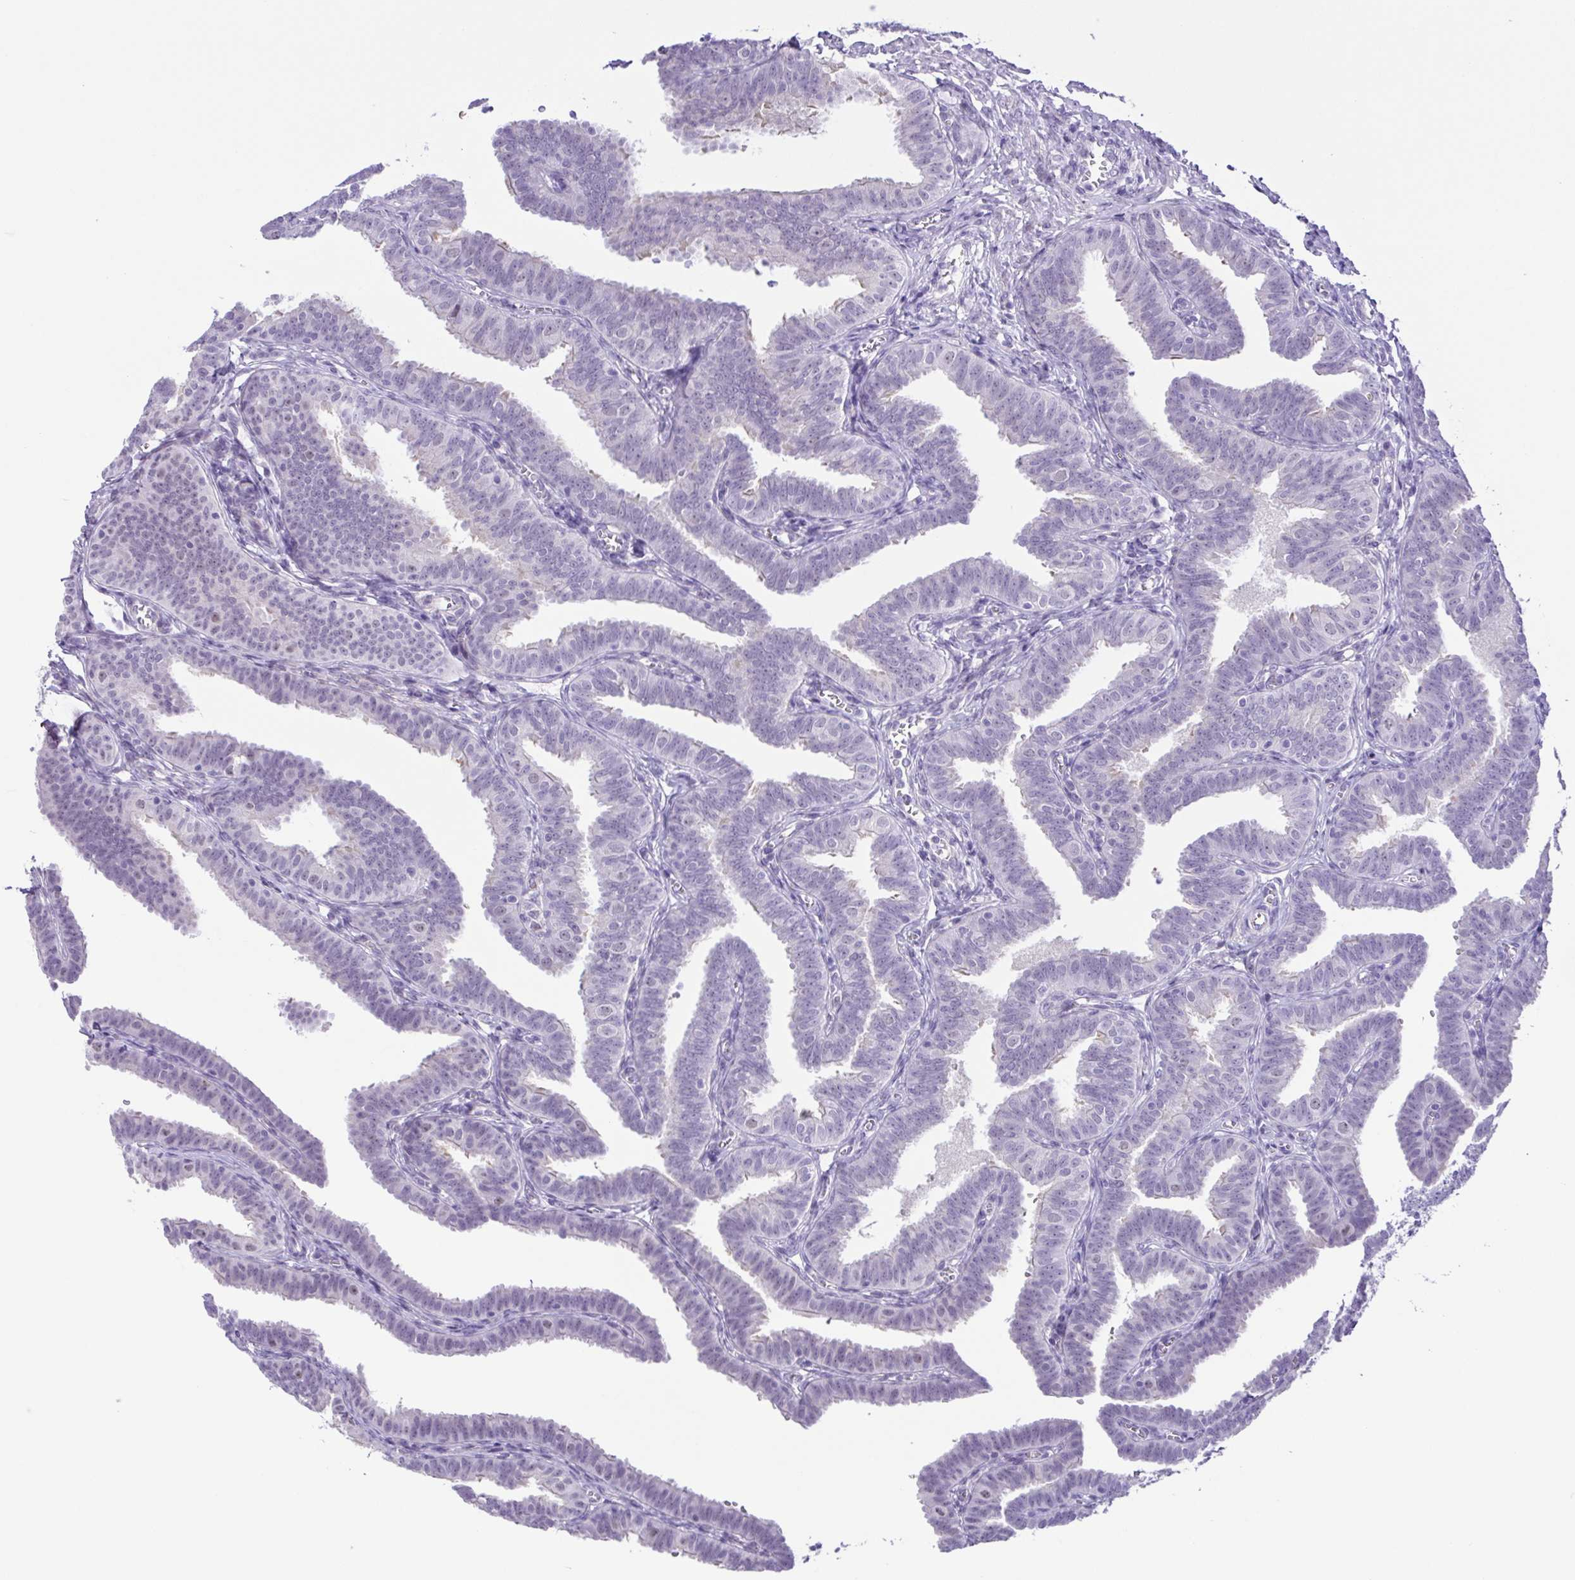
{"staining": {"intensity": "negative", "quantity": "none", "location": "none"}, "tissue": "fallopian tube", "cell_type": "Glandular cells", "image_type": "normal", "snomed": [{"axis": "morphology", "description": "Normal tissue, NOS"}, {"axis": "topography", "description": "Fallopian tube"}], "caption": "Glandular cells show no significant protein staining in unremarkable fallopian tube.", "gene": "DCLK2", "patient": {"sex": "female", "age": 25}}